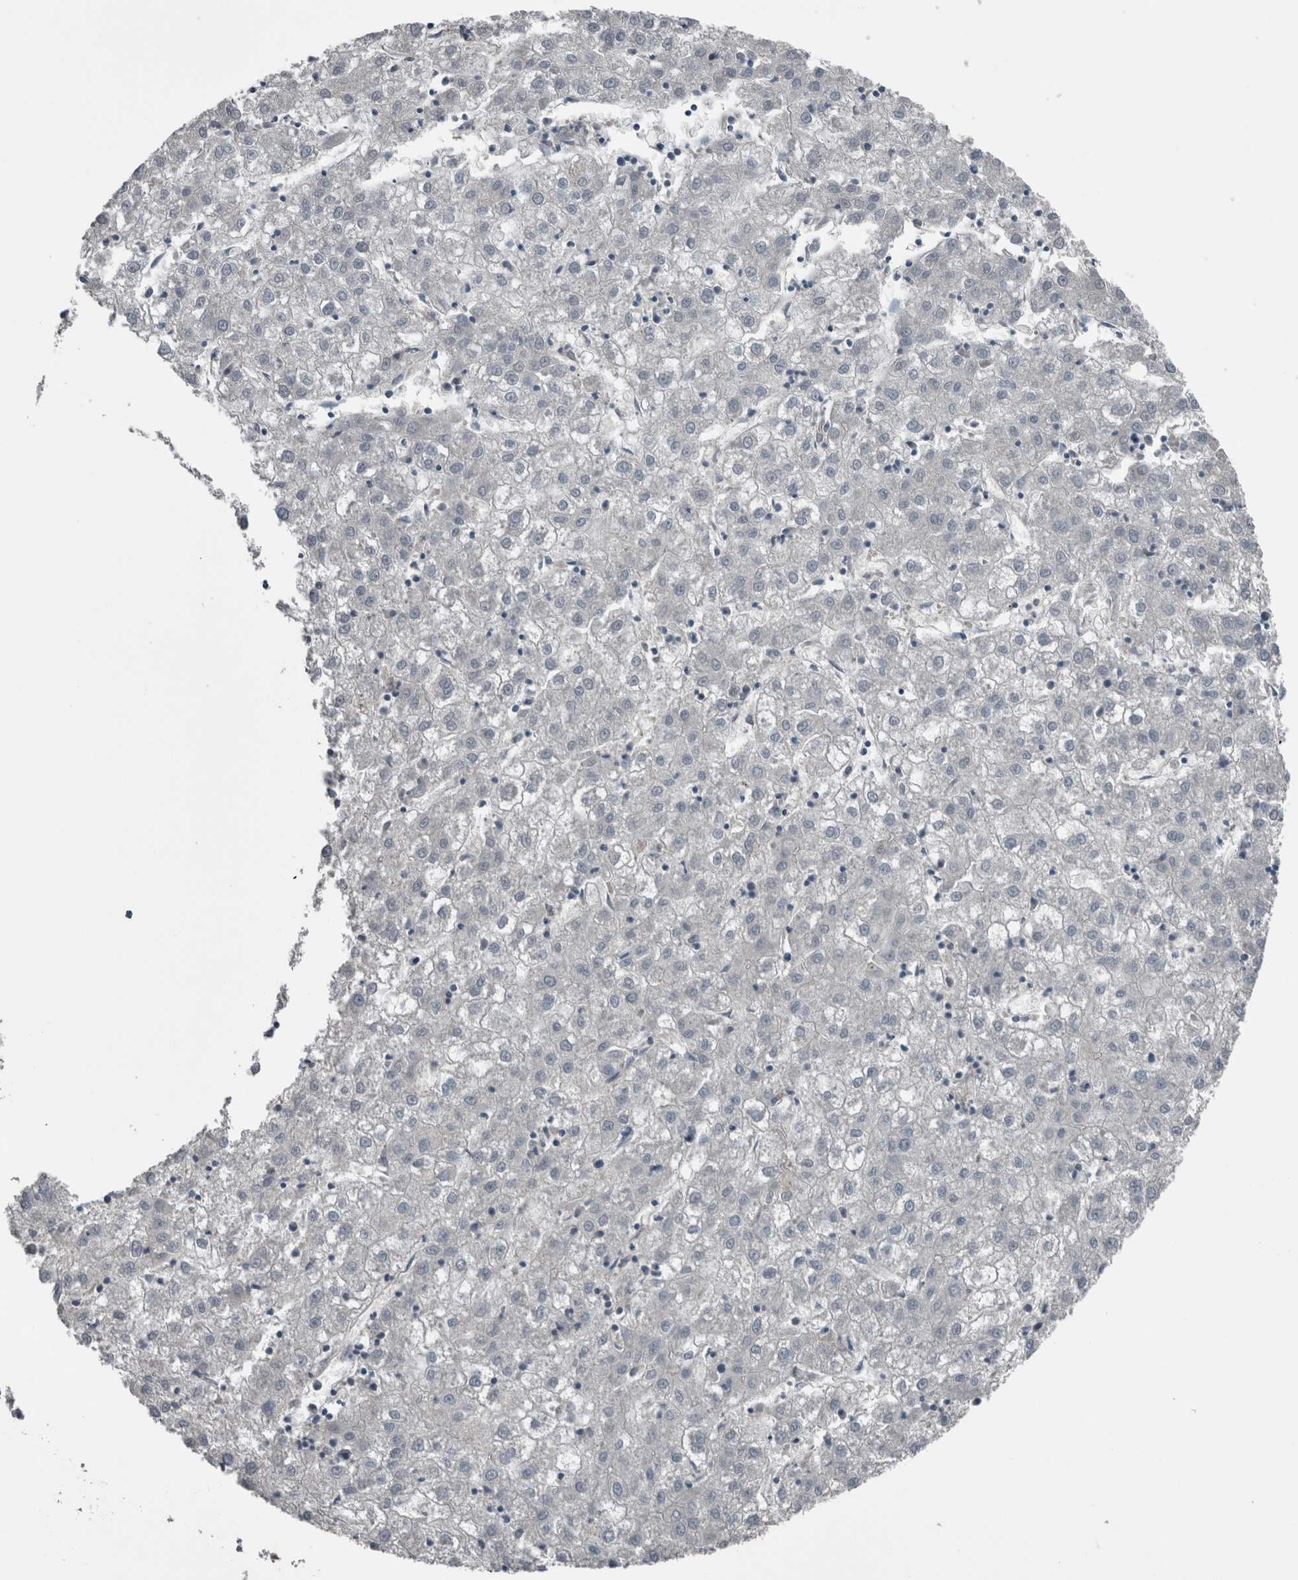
{"staining": {"intensity": "negative", "quantity": "none", "location": "none"}, "tissue": "liver cancer", "cell_type": "Tumor cells", "image_type": "cancer", "snomed": [{"axis": "morphology", "description": "Carcinoma, Hepatocellular, NOS"}, {"axis": "topography", "description": "Liver"}], "caption": "DAB immunohistochemical staining of human liver cancer (hepatocellular carcinoma) shows no significant staining in tumor cells.", "gene": "ZBTB21", "patient": {"sex": "male", "age": 72}}